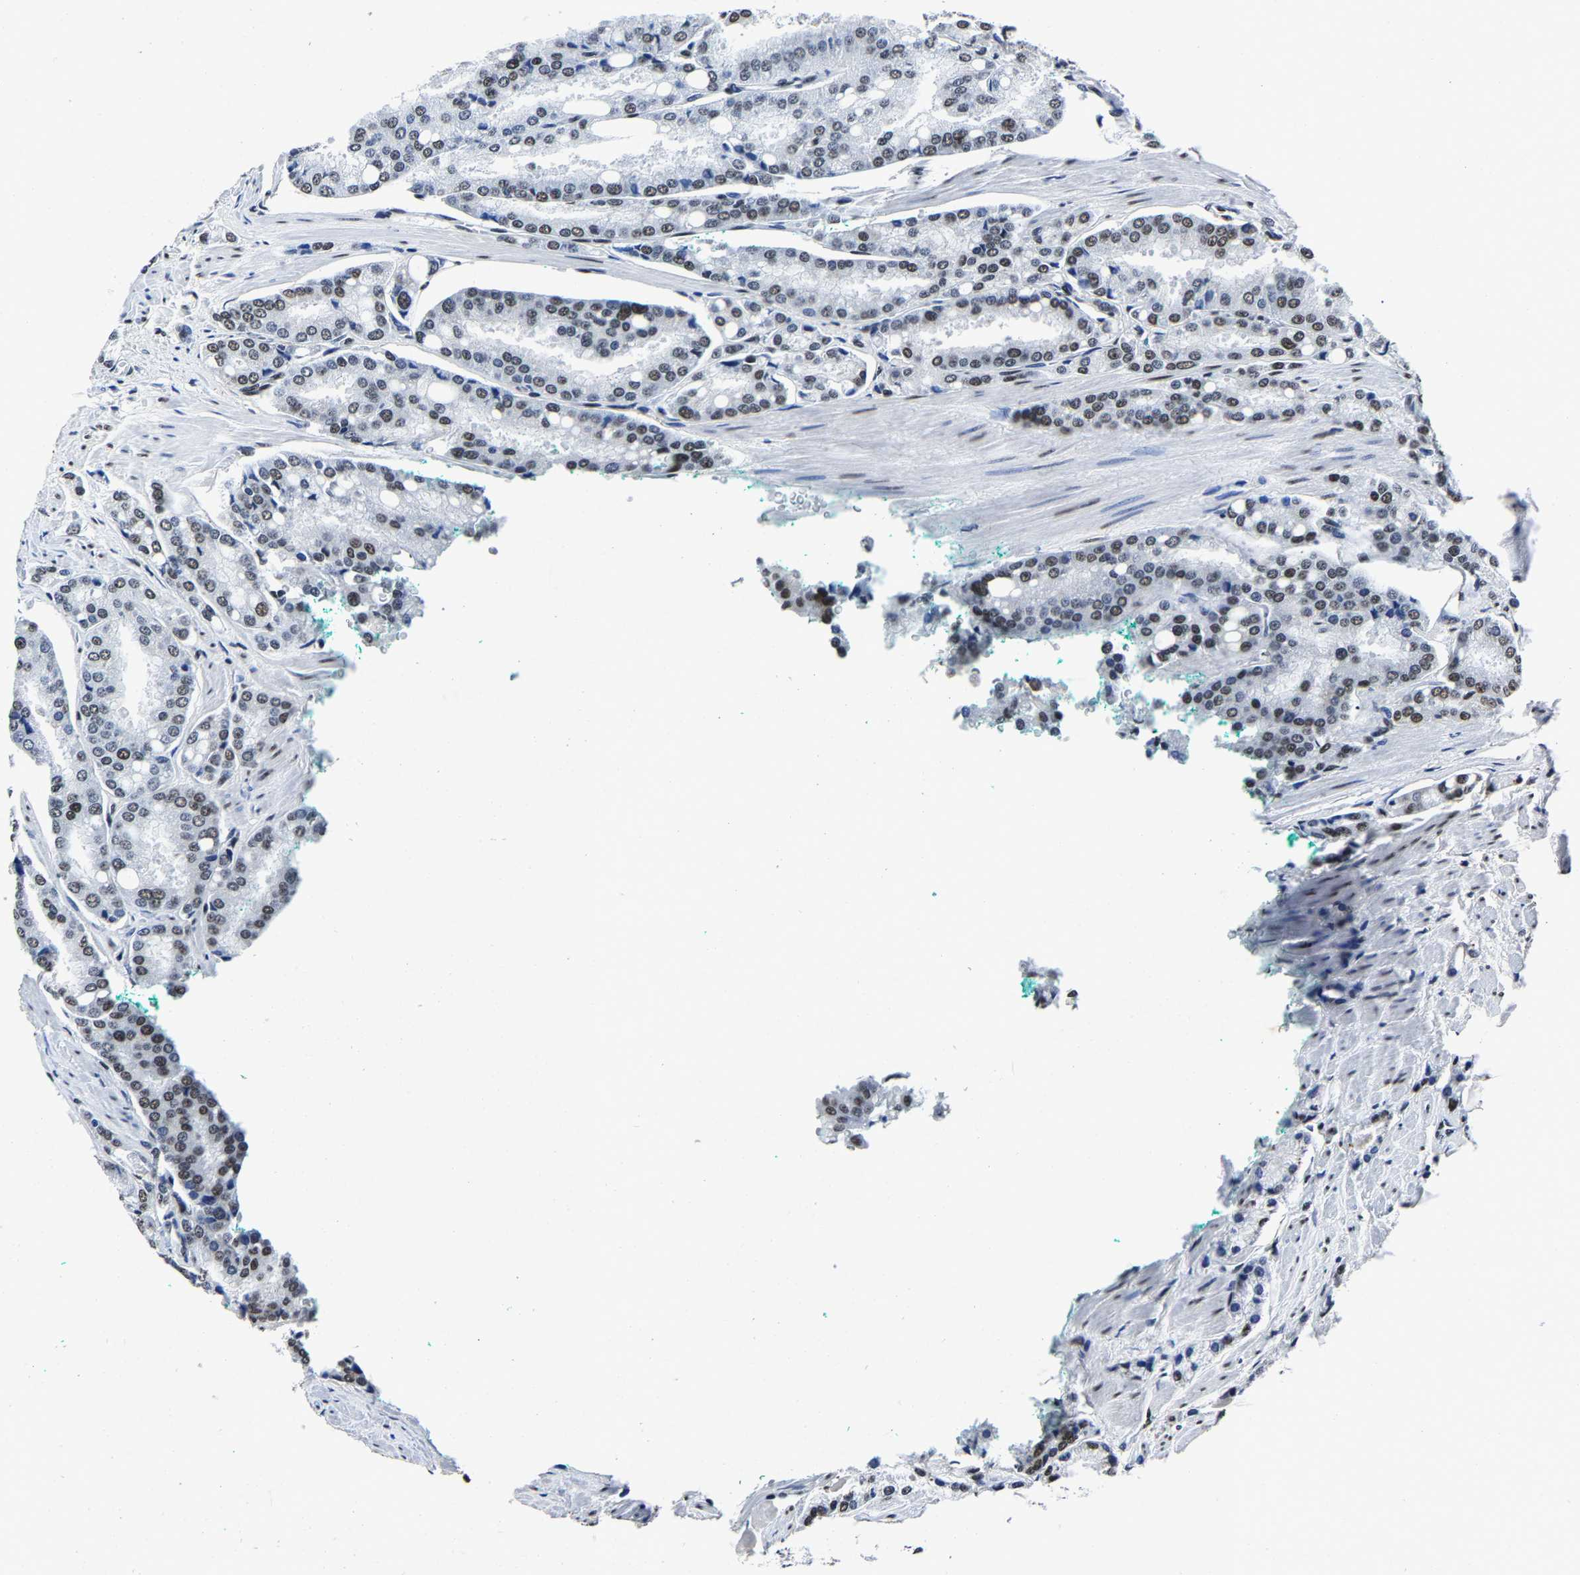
{"staining": {"intensity": "moderate", "quantity": ">75%", "location": "nuclear"}, "tissue": "prostate cancer", "cell_type": "Tumor cells", "image_type": "cancer", "snomed": [{"axis": "morphology", "description": "Adenocarcinoma, High grade"}, {"axis": "topography", "description": "Prostate"}], "caption": "This histopathology image reveals immunohistochemistry (IHC) staining of human prostate cancer, with medium moderate nuclear staining in about >75% of tumor cells.", "gene": "RBM45", "patient": {"sex": "male", "age": 50}}